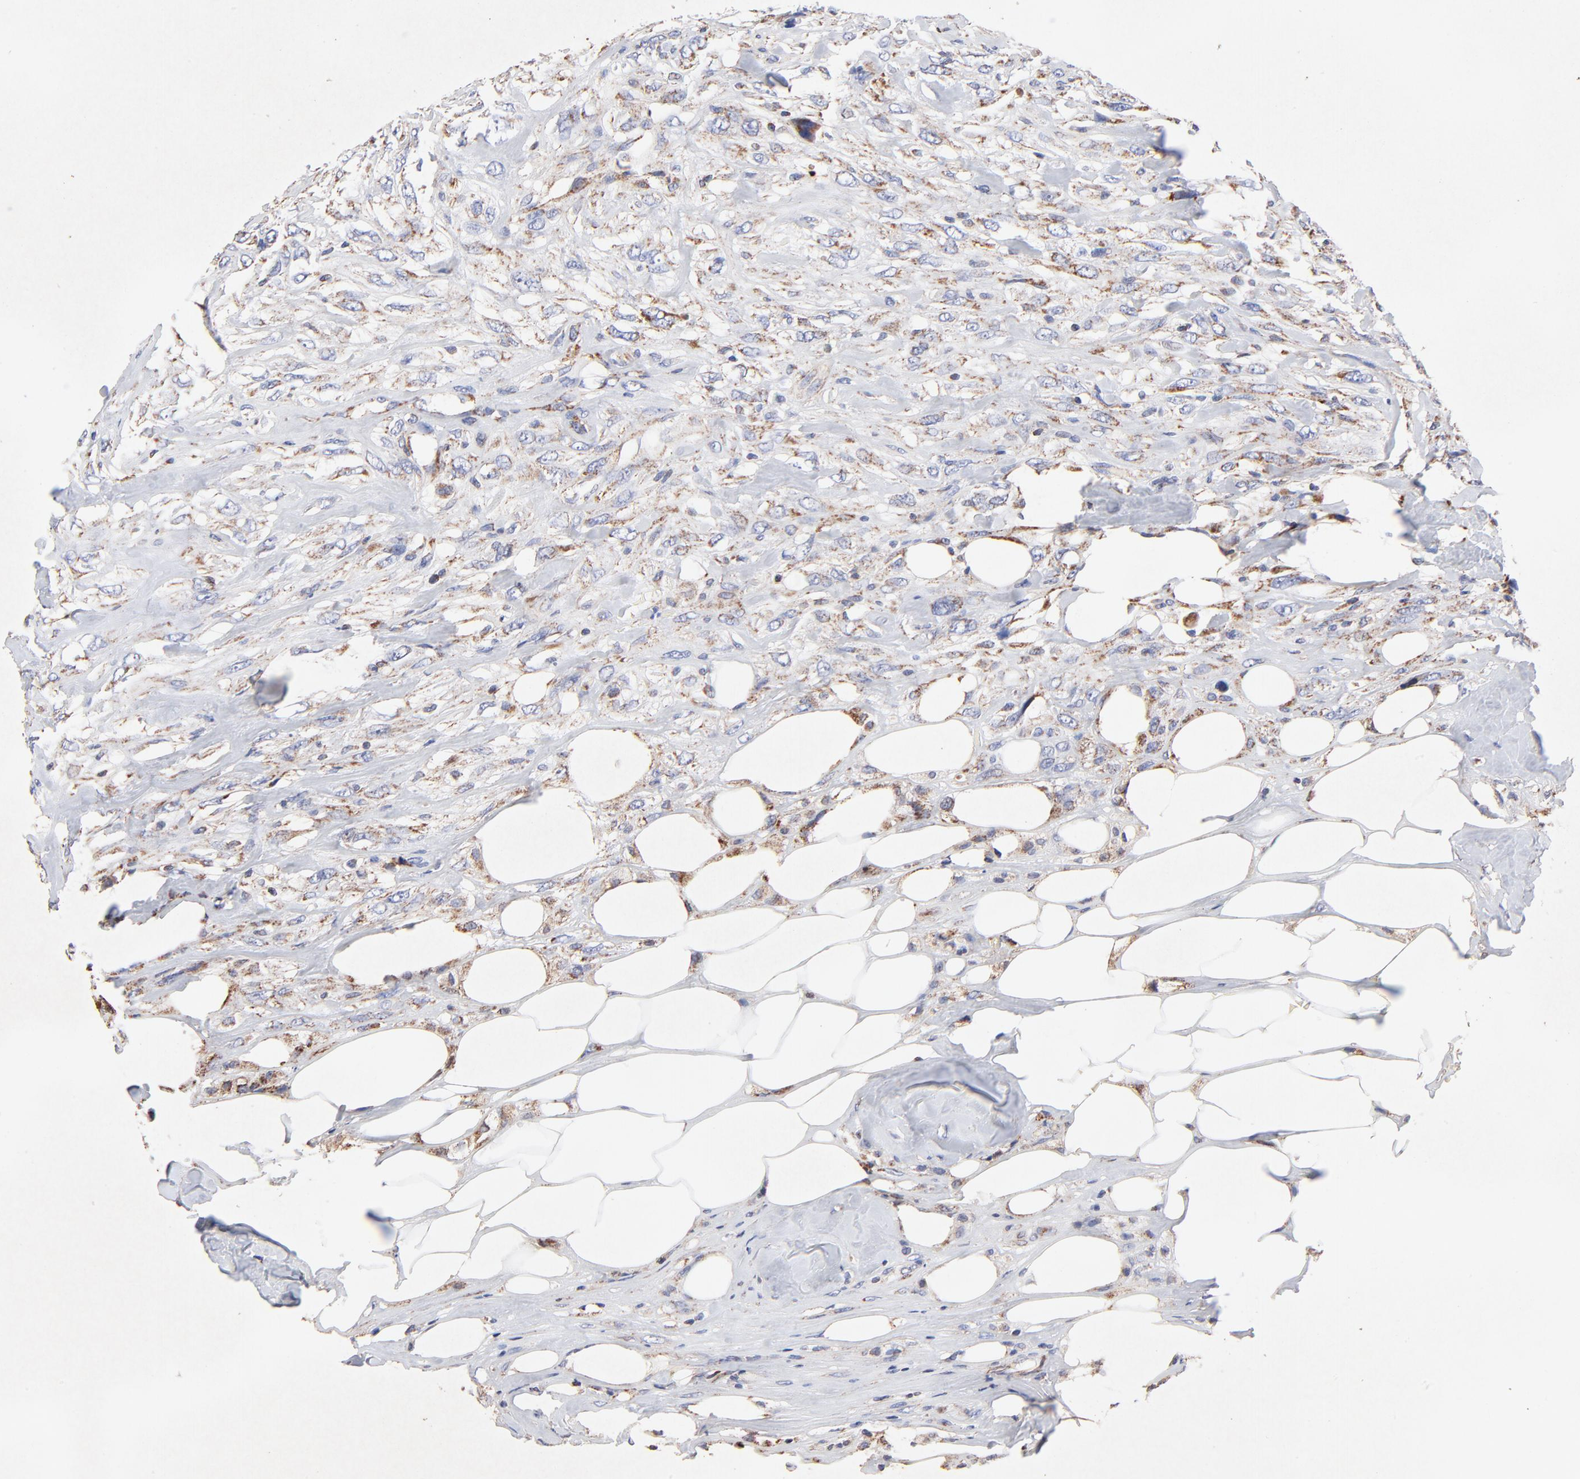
{"staining": {"intensity": "moderate", "quantity": ">75%", "location": "cytoplasmic/membranous"}, "tissue": "breast cancer", "cell_type": "Tumor cells", "image_type": "cancer", "snomed": [{"axis": "morphology", "description": "Neoplasm, malignant, NOS"}, {"axis": "topography", "description": "Breast"}], "caption": "This is an image of IHC staining of breast neoplasm (malignant), which shows moderate staining in the cytoplasmic/membranous of tumor cells.", "gene": "SSBP1", "patient": {"sex": "female", "age": 50}}